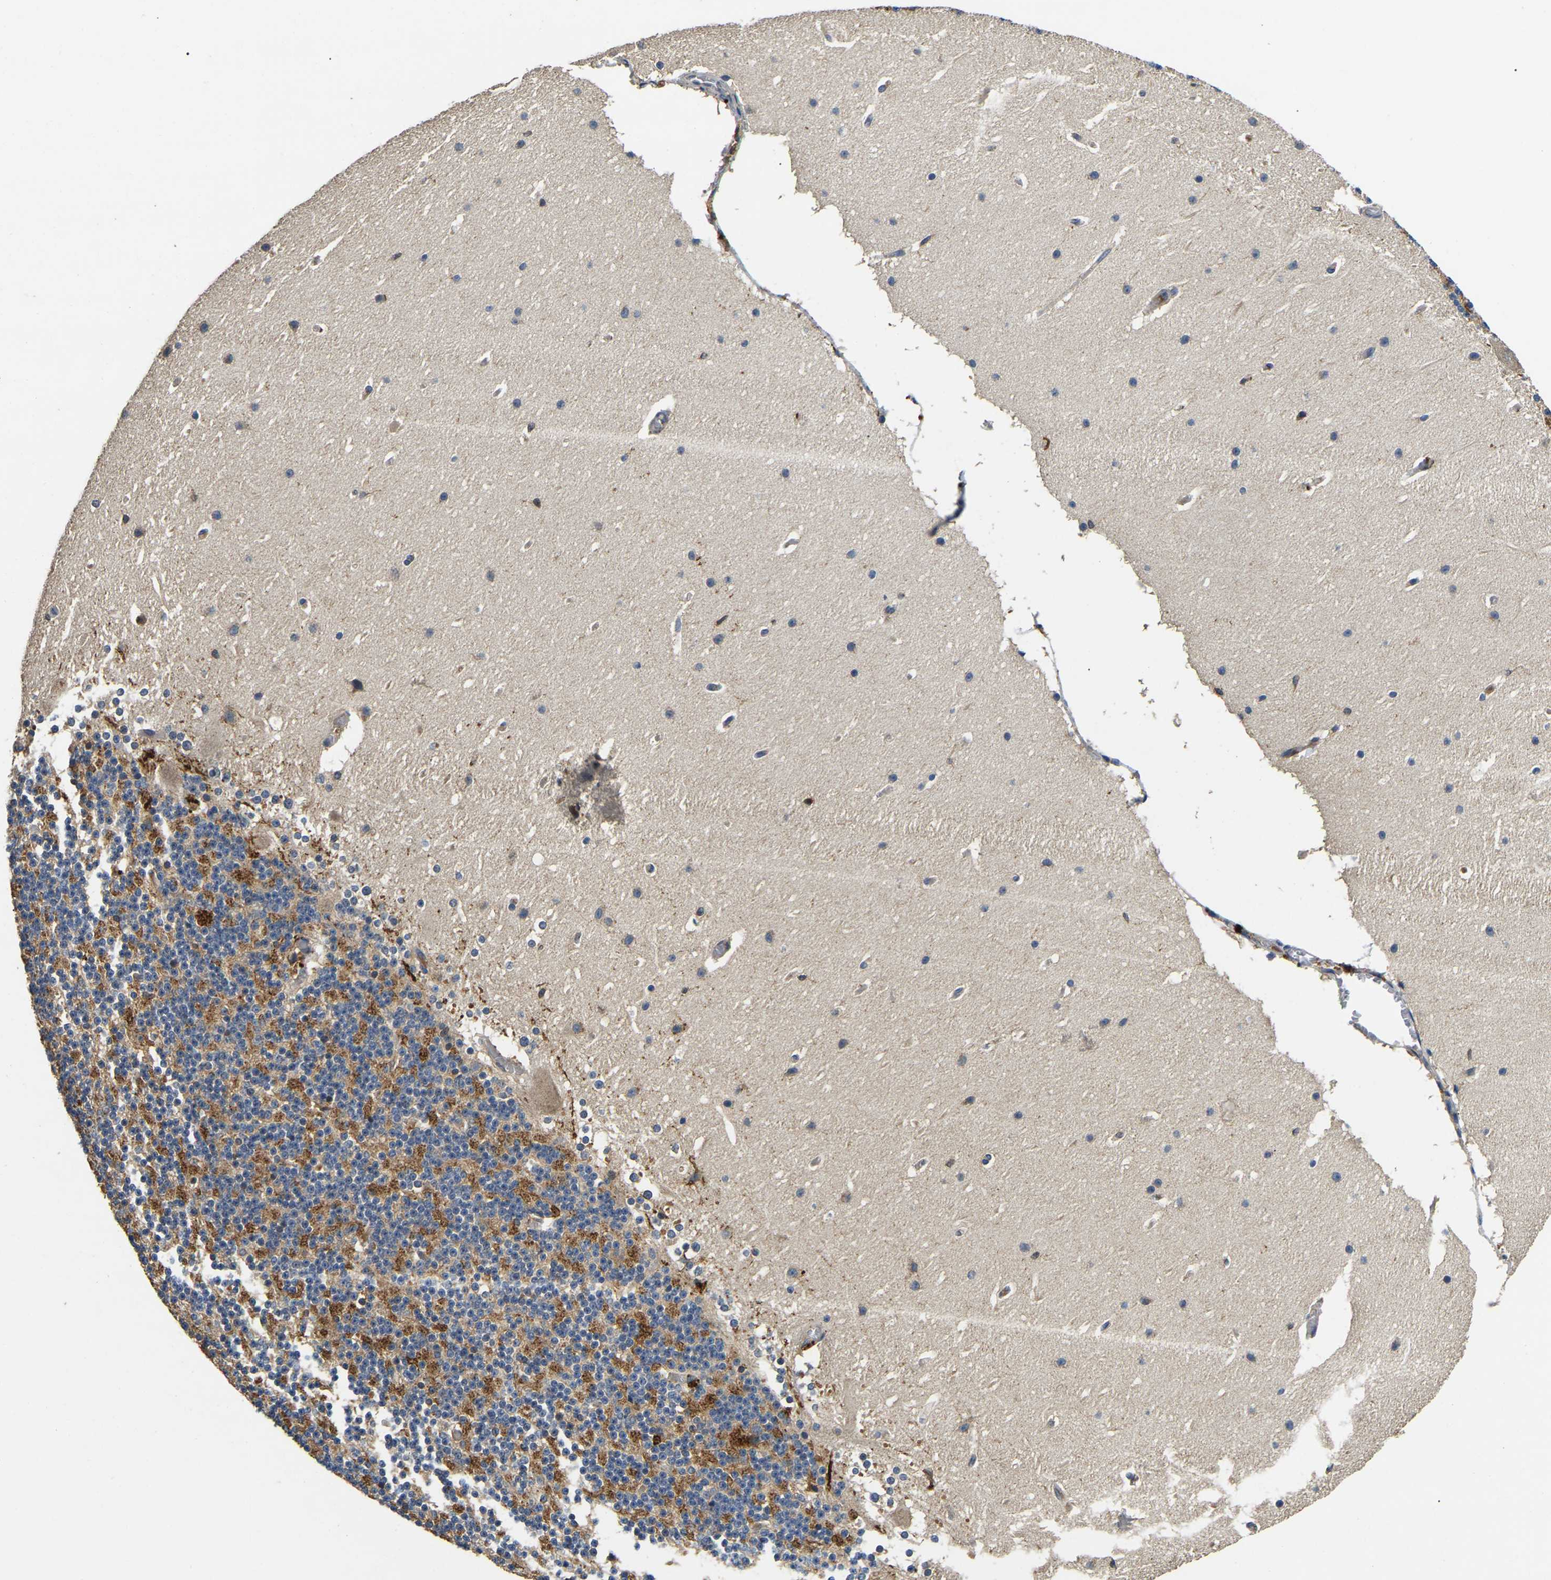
{"staining": {"intensity": "strong", "quantity": "25%-75%", "location": "cytoplasmic/membranous"}, "tissue": "cerebellum", "cell_type": "Cells in granular layer", "image_type": "normal", "snomed": [{"axis": "morphology", "description": "Normal tissue, NOS"}, {"axis": "topography", "description": "Cerebellum"}], "caption": "Immunohistochemical staining of normal human cerebellum shows 25%-75% levels of strong cytoplasmic/membranous protein positivity in approximately 25%-75% of cells in granular layer.", "gene": "SMPD2", "patient": {"sex": "female", "age": 19}}